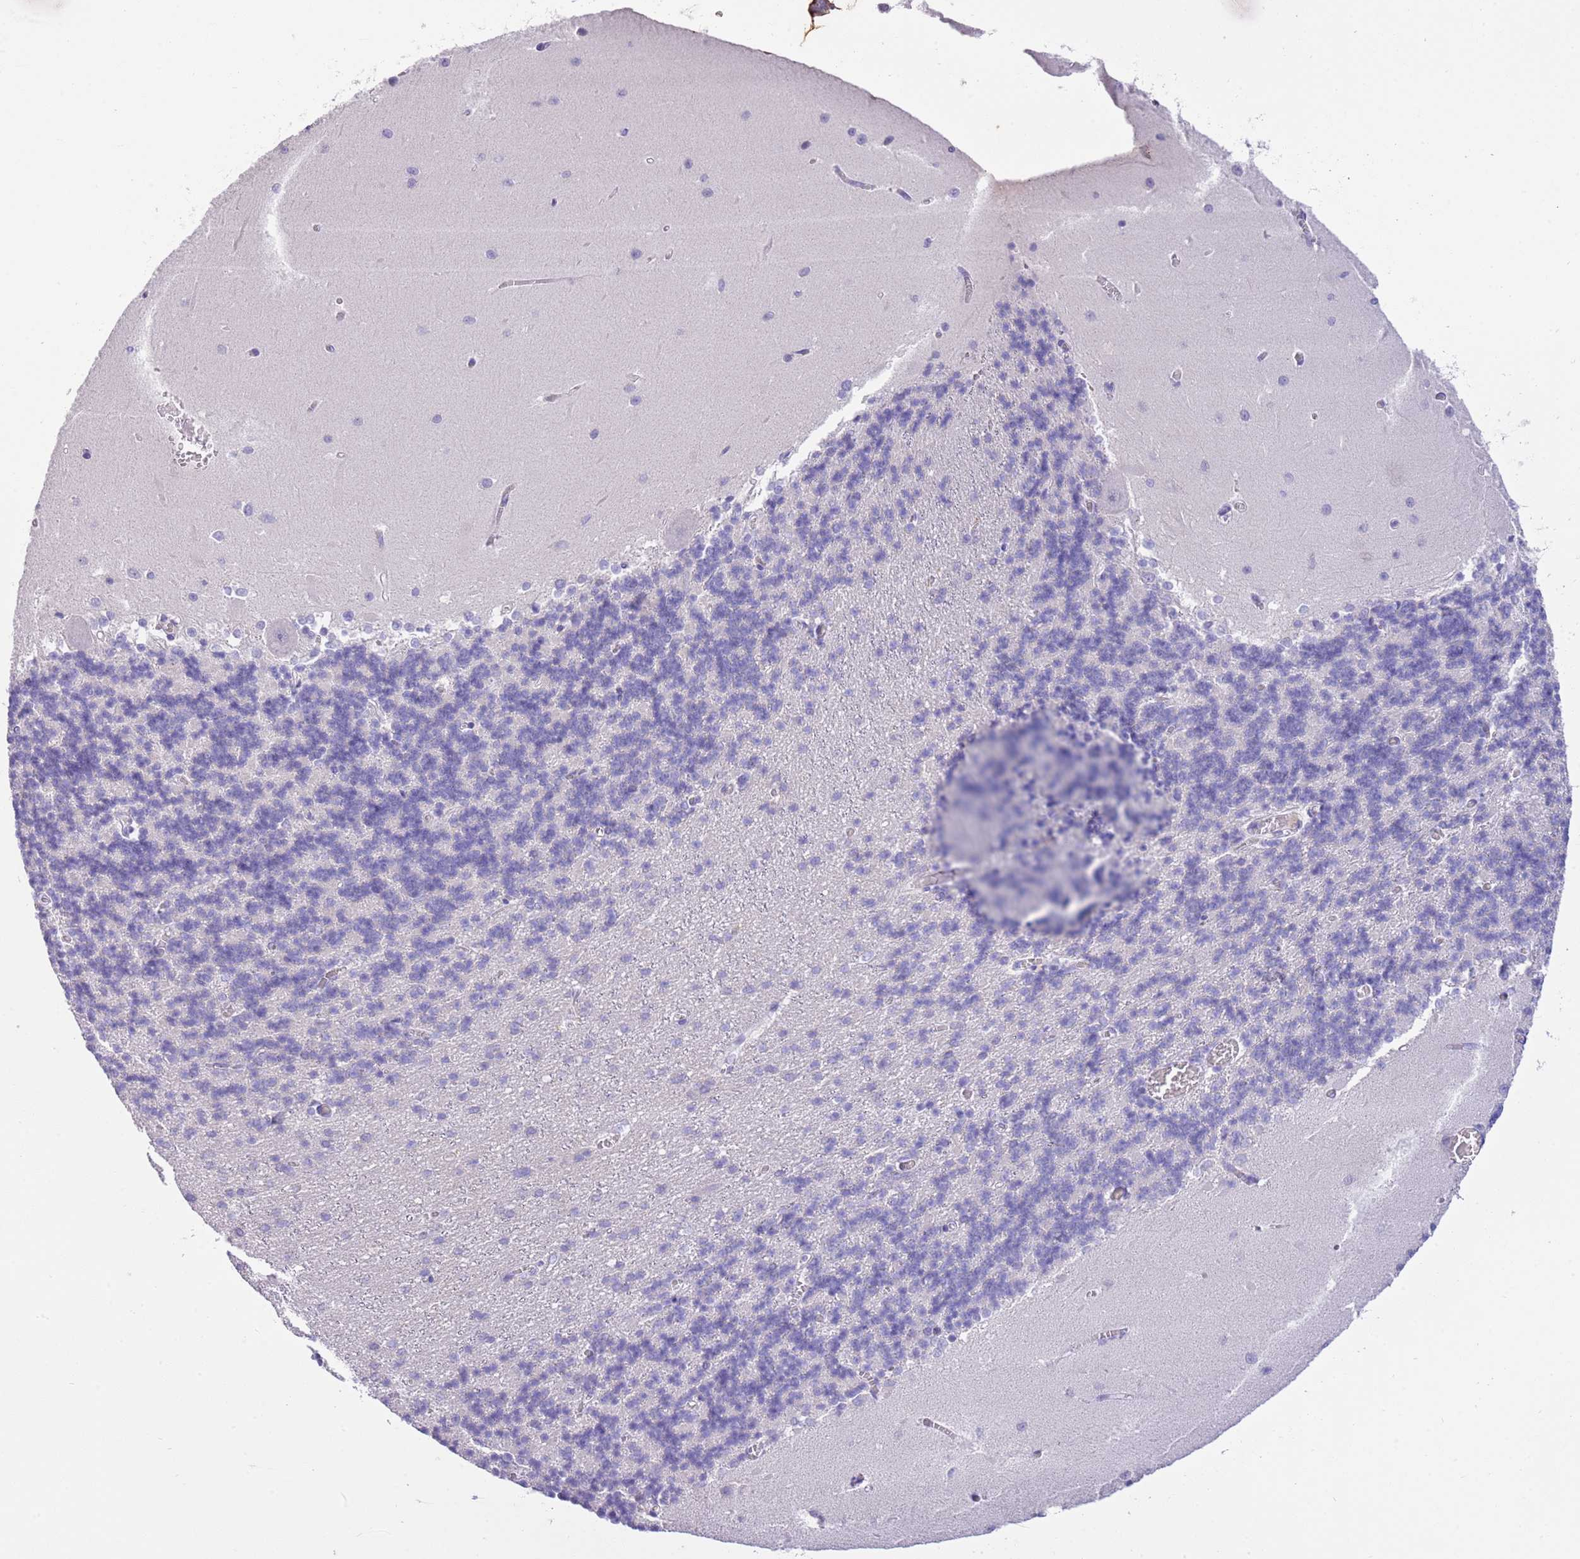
{"staining": {"intensity": "negative", "quantity": "none", "location": "none"}, "tissue": "cerebellum", "cell_type": "Cells in granular layer", "image_type": "normal", "snomed": [{"axis": "morphology", "description": "Normal tissue, NOS"}, {"axis": "topography", "description": "Cerebellum"}], "caption": "This is a image of IHC staining of normal cerebellum, which shows no positivity in cells in granular layer. (Immunohistochemistry, brightfield microscopy, high magnification).", "gene": "SFTPA1", "patient": {"sex": "male", "age": 37}}